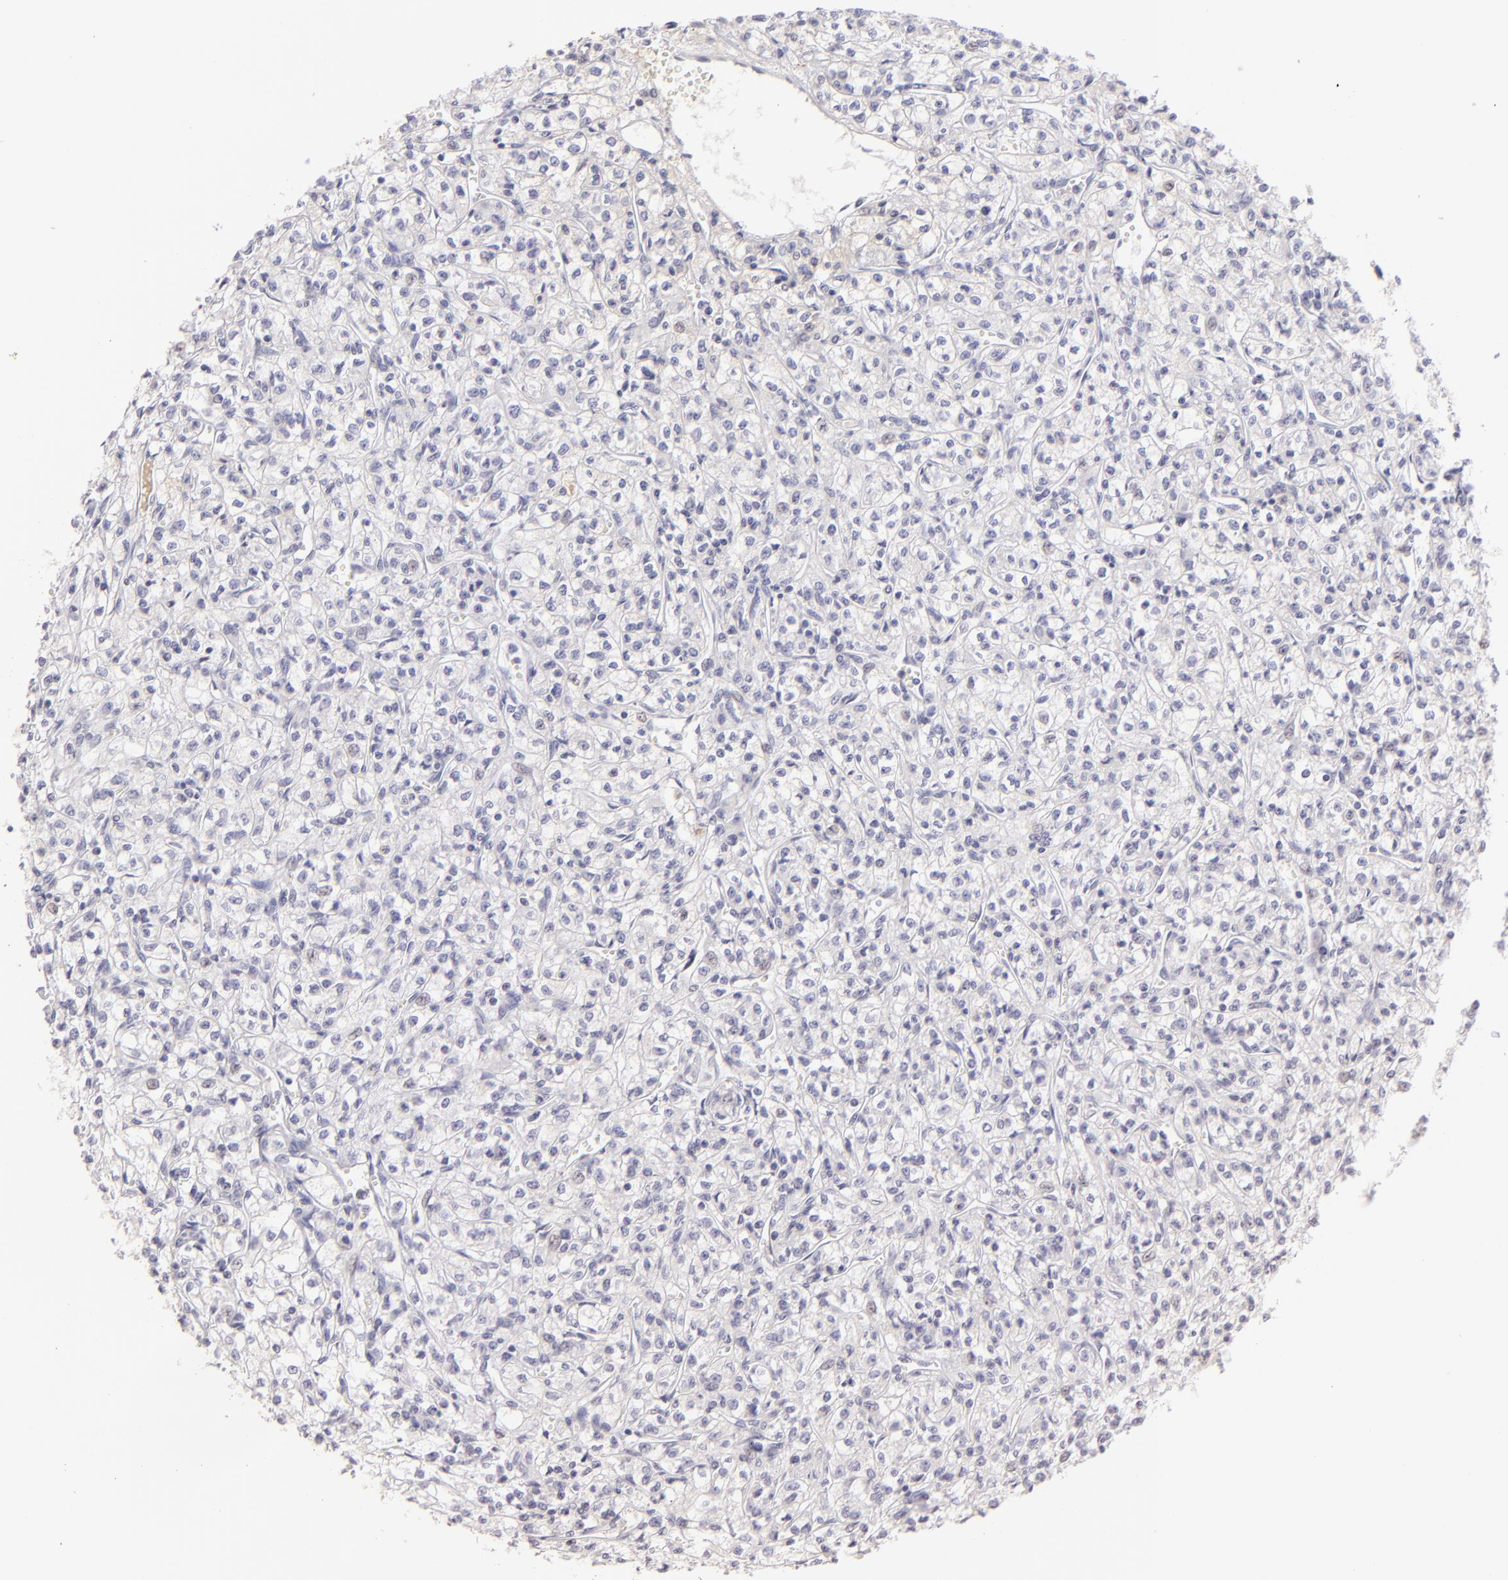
{"staining": {"intensity": "negative", "quantity": "none", "location": "none"}, "tissue": "renal cancer", "cell_type": "Tumor cells", "image_type": "cancer", "snomed": [{"axis": "morphology", "description": "Adenocarcinoma, NOS"}, {"axis": "topography", "description": "Kidney"}], "caption": "This is a micrograph of IHC staining of renal cancer, which shows no expression in tumor cells.", "gene": "MAGEA1", "patient": {"sex": "male", "age": 61}}